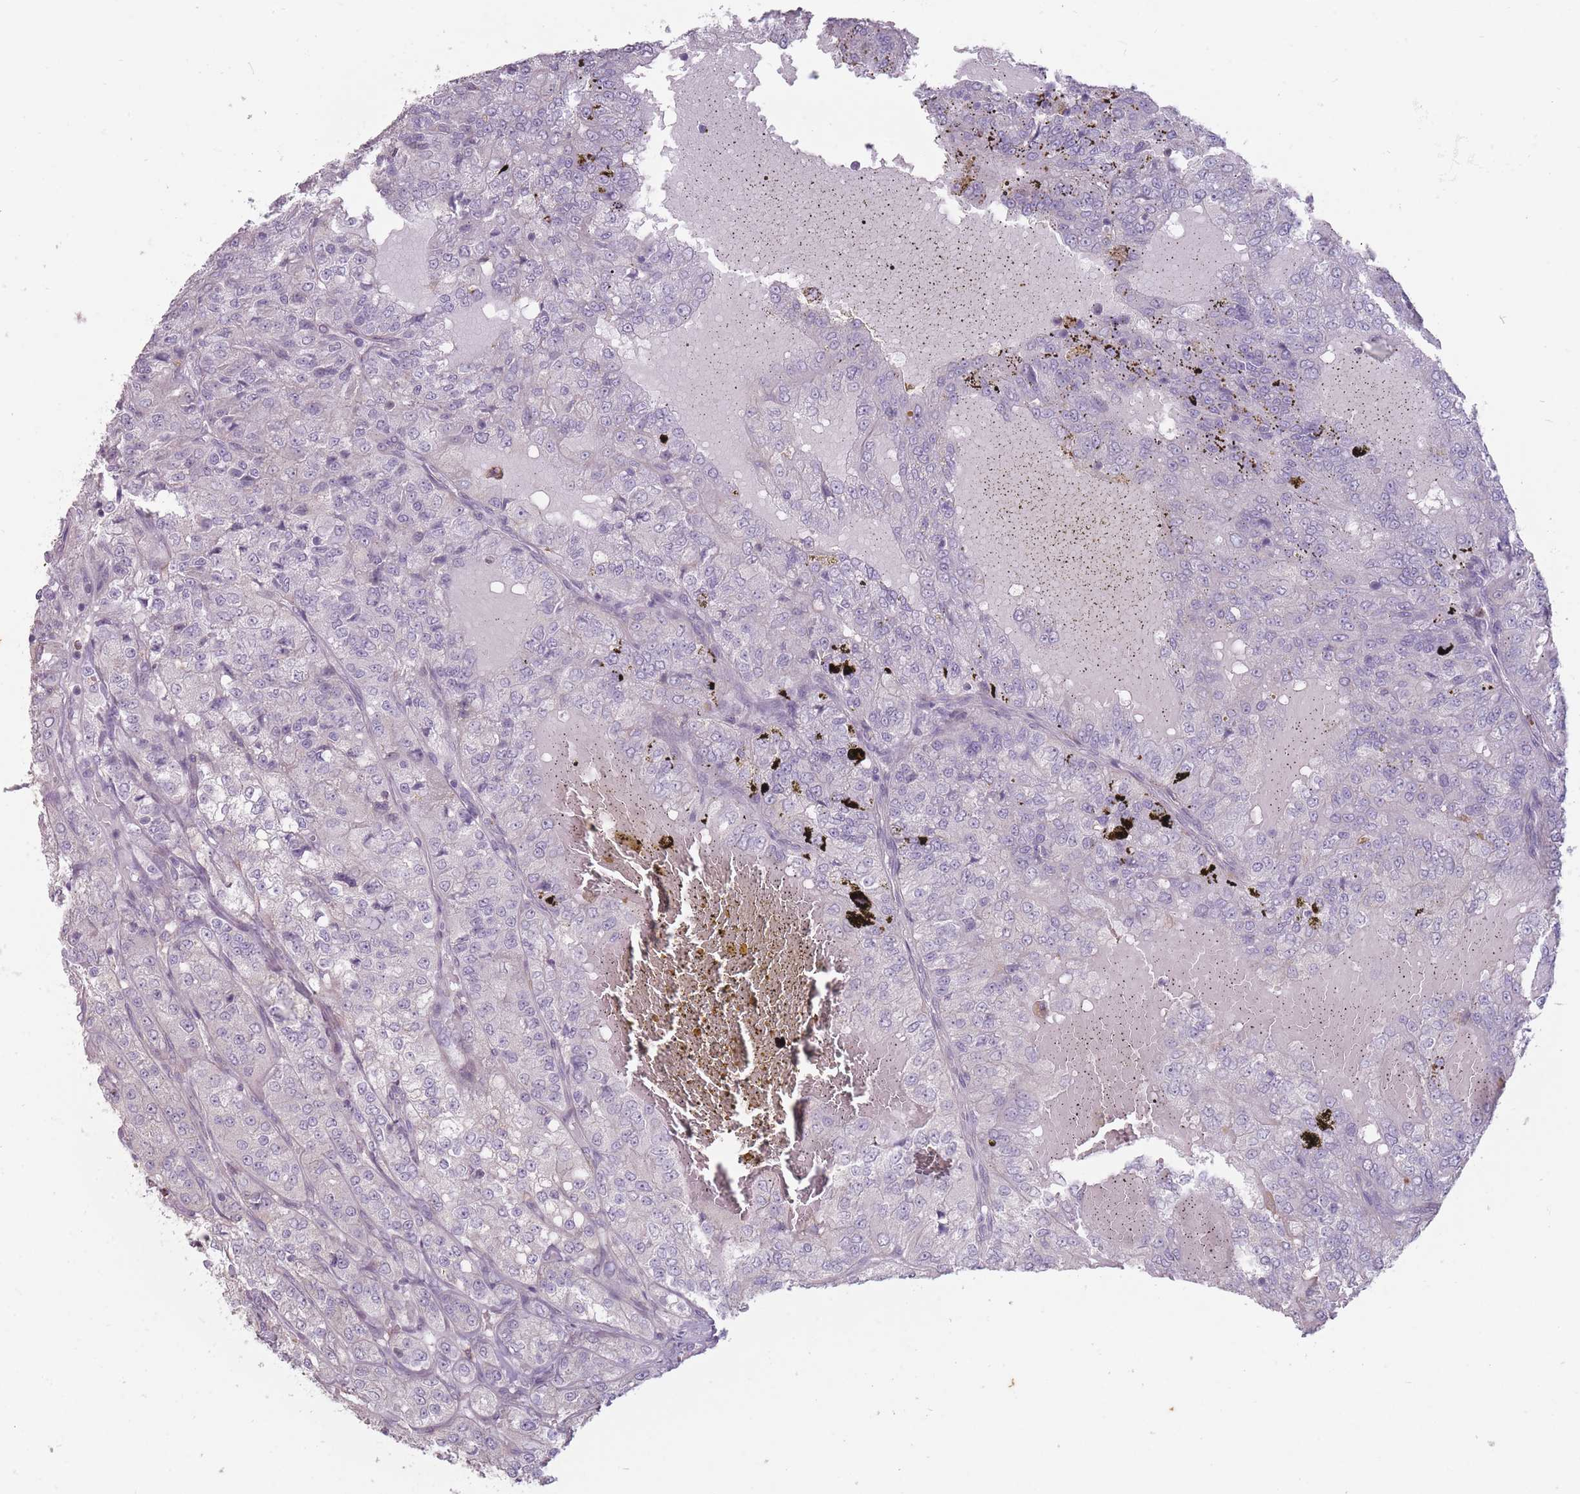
{"staining": {"intensity": "negative", "quantity": "none", "location": "none"}, "tissue": "renal cancer", "cell_type": "Tumor cells", "image_type": "cancer", "snomed": [{"axis": "morphology", "description": "Adenocarcinoma, NOS"}, {"axis": "topography", "description": "Kidney"}], "caption": "Protein analysis of renal cancer shows no significant positivity in tumor cells.", "gene": "TET3", "patient": {"sex": "female", "age": 63}}